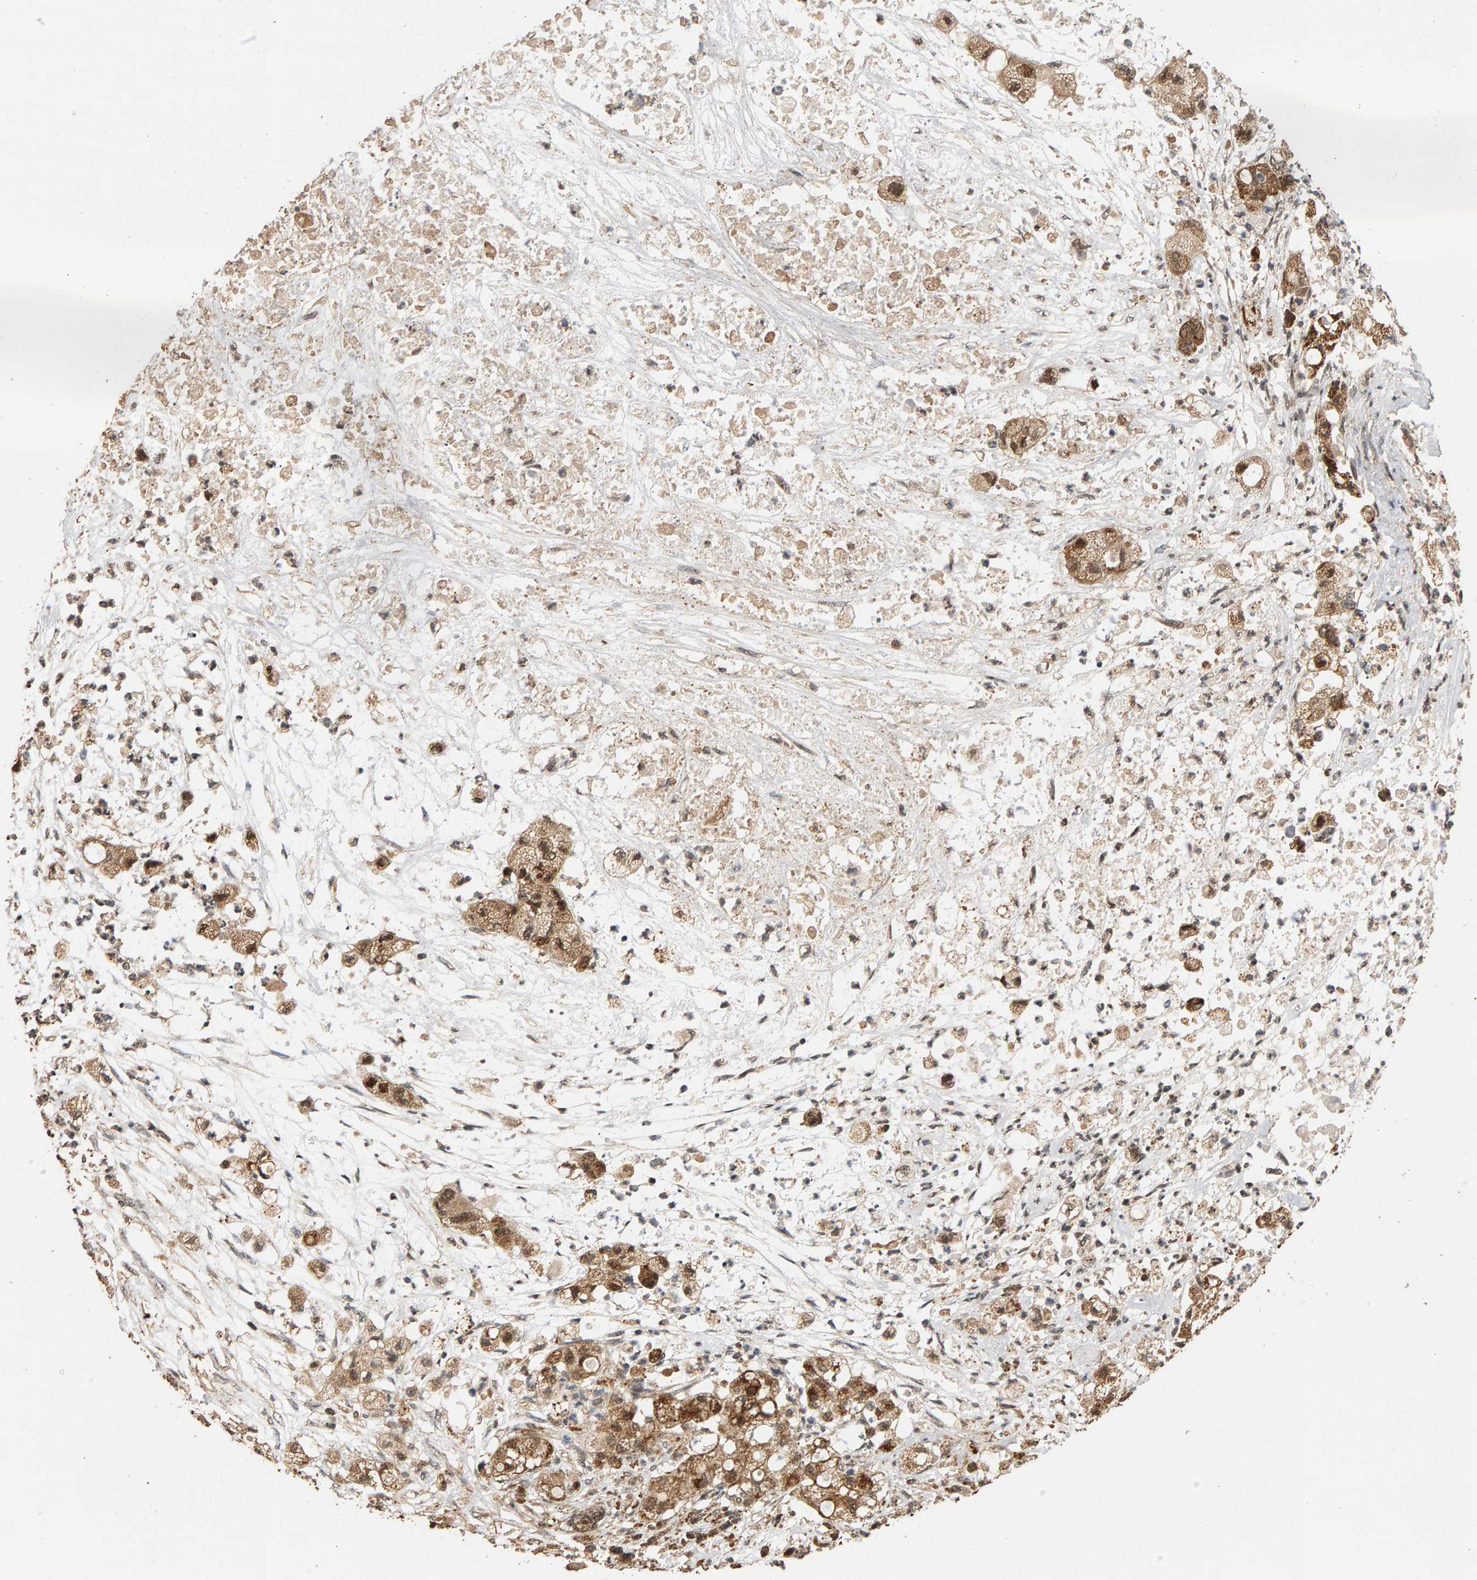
{"staining": {"intensity": "moderate", "quantity": ">75%", "location": "cytoplasmic/membranous,nuclear"}, "tissue": "pancreatic cancer", "cell_type": "Tumor cells", "image_type": "cancer", "snomed": [{"axis": "morphology", "description": "Adenocarcinoma, NOS"}, {"axis": "topography", "description": "Pancreas"}], "caption": "About >75% of tumor cells in adenocarcinoma (pancreatic) demonstrate moderate cytoplasmic/membranous and nuclear protein staining as visualized by brown immunohistochemical staining.", "gene": "GSTK1", "patient": {"sex": "female", "age": 78}}